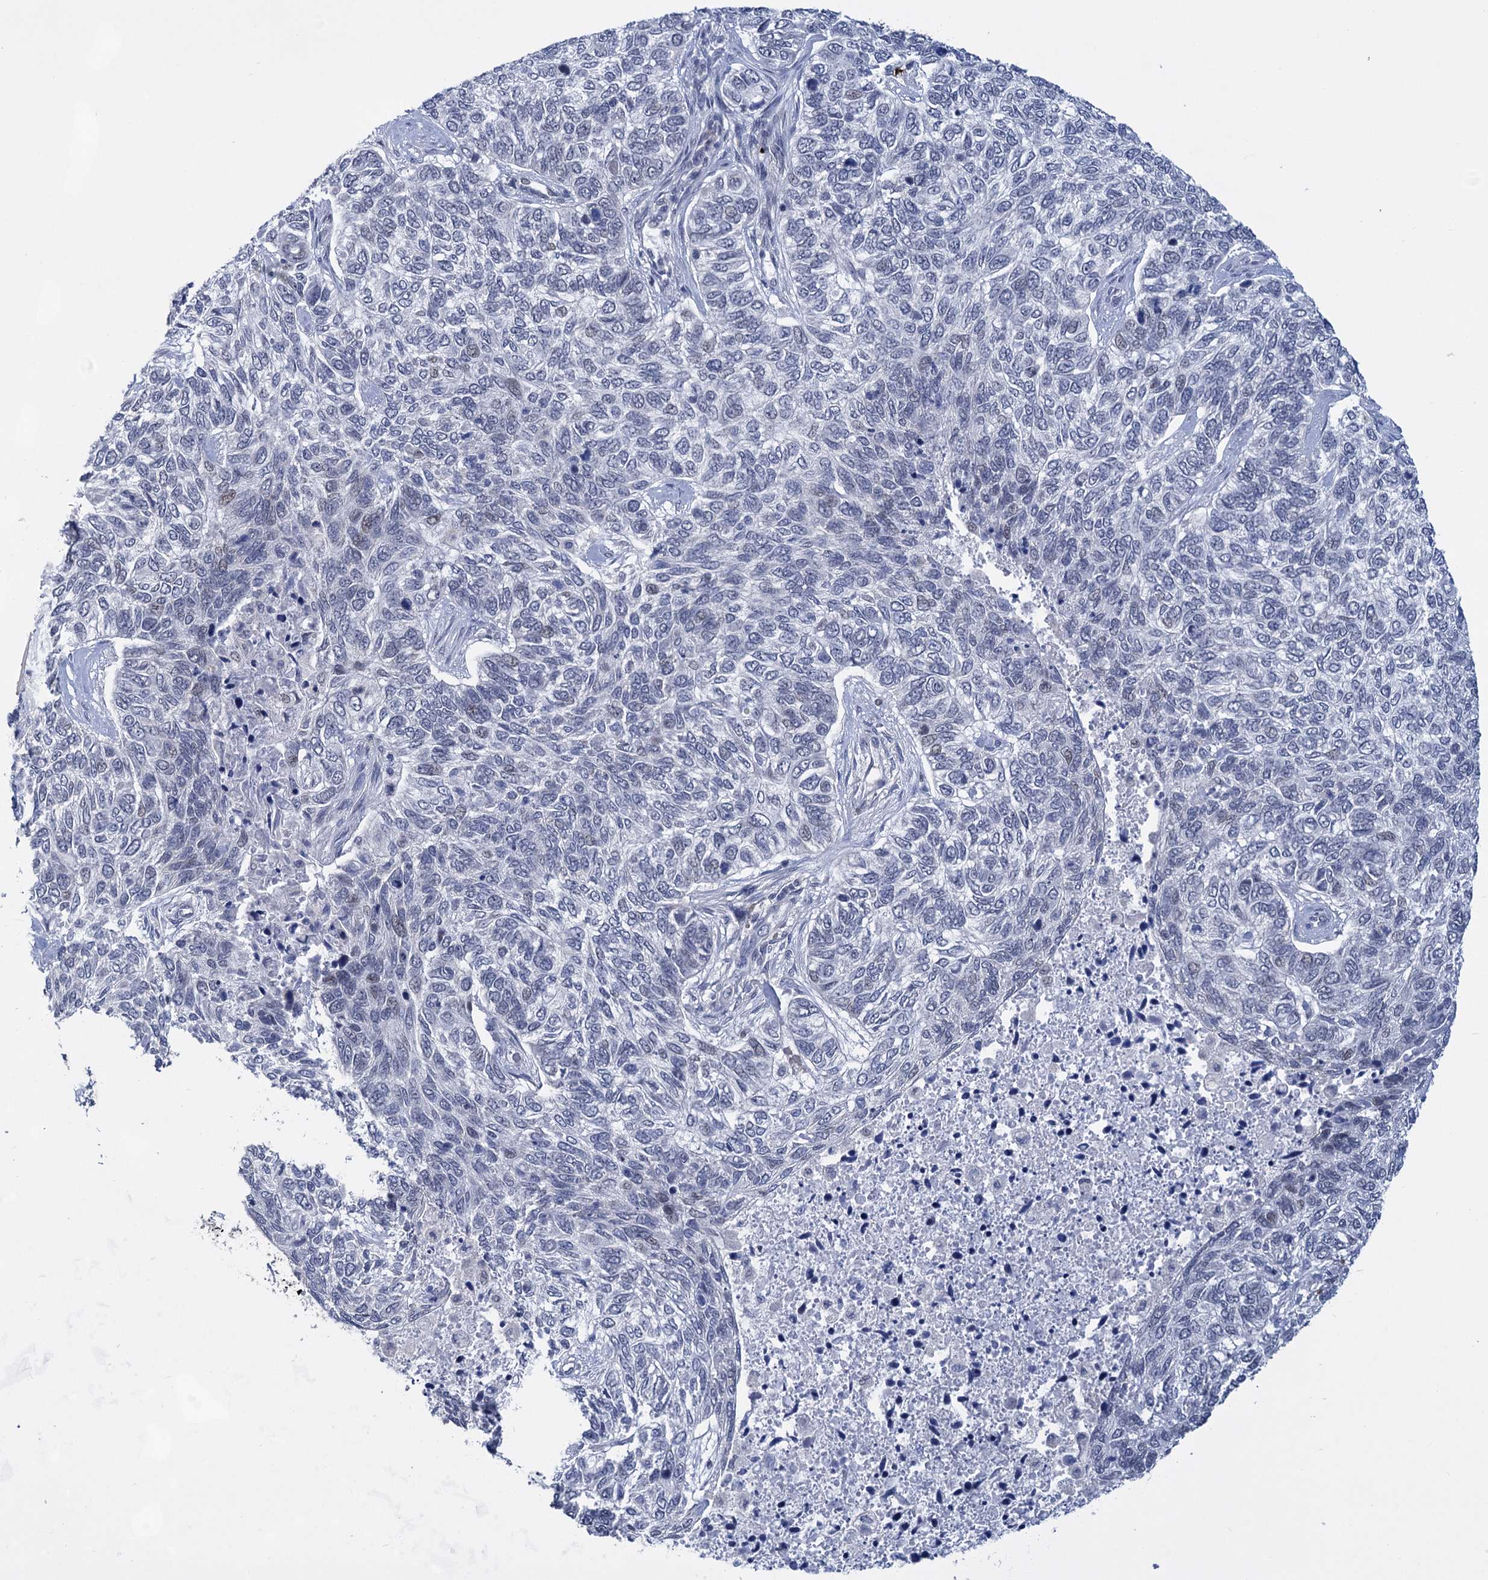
{"staining": {"intensity": "negative", "quantity": "none", "location": "none"}, "tissue": "skin cancer", "cell_type": "Tumor cells", "image_type": "cancer", "snomed": [{"axis": "morphology", "description": "Basal cell carcinoma"}, {"axis": "topography", "description": "Skin"}], "caption": "Immunohistochemical staining of human skin cancer (basal cell carcinoma) displays no significant expression in tumor cells.", "gene": "MON2", "patient": {"sex": "female", "age": 65}}